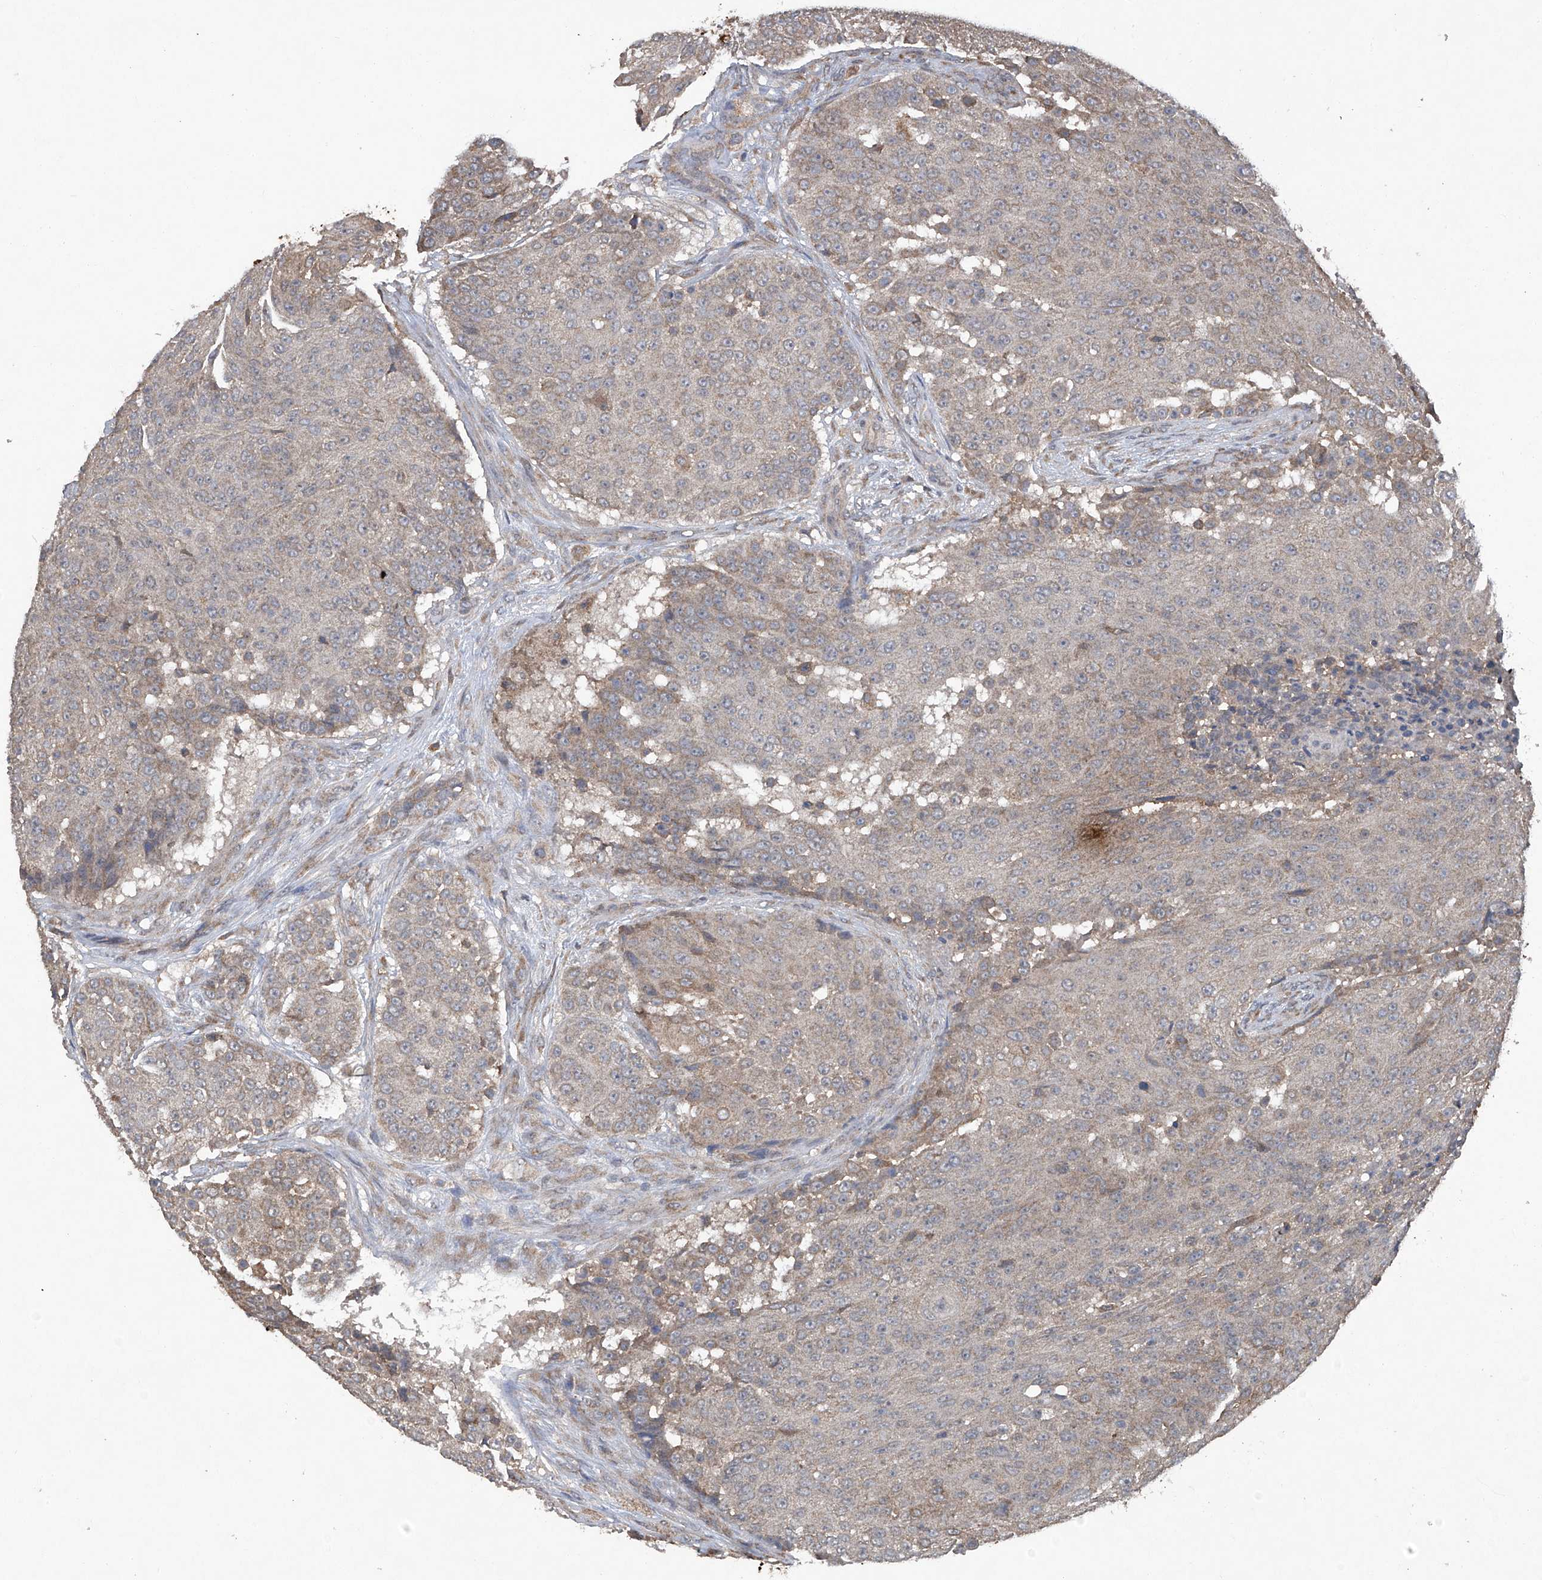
{"staining": {"intensity": "weak", "quantity": "25%-75%", "location": "cytoplasmic/membranous"}, "tissue": "urothelial cancer", "cell_type": "Tumor cells", "image_type": "cancer", "snomed": [{"axis": "morphology", "description": "Urothelial carcinoma, High grade"}, {"axis": "topography", "description": "Urinary bladder"}], "caption": "Weak cytoplasmic/membranous positivity is present in about 25%-75% of tumor cells in urothelial cancer. Using DAB (3,3'-diaminobenzidine) (brown) and hematoxylin (blue) stains, captured at high magnification using brightfield microscopy.", "gene": "SUMF2", "patient": {"sex": "female", "age": 63}}